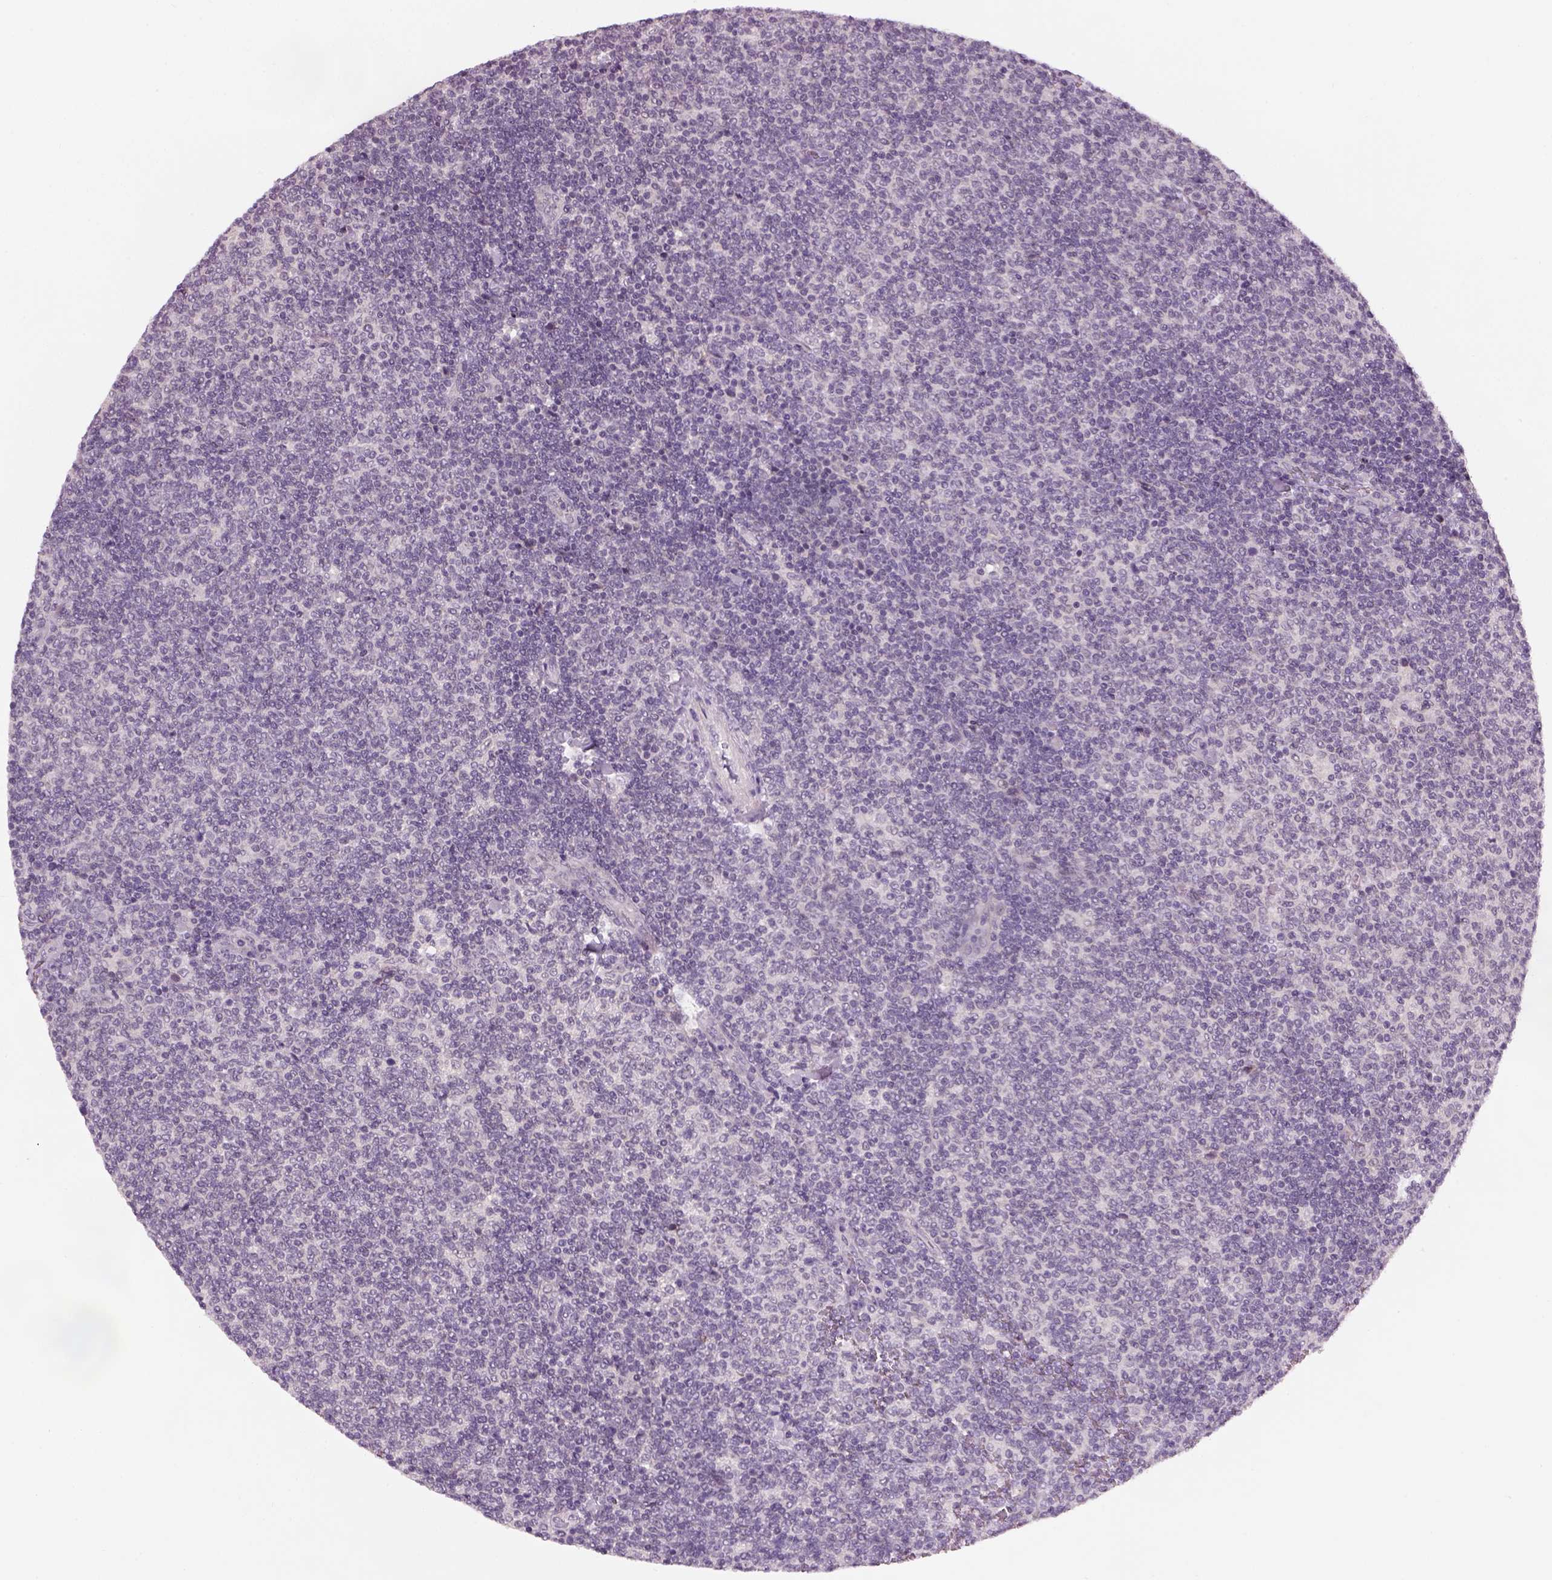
{"staining": {"intensity": "negative", "quantity": "none", "location": "none"}, "tissue": "lymphoma", "cell_type": "Tumor cells", "image_type": "cancer", "snomed": [{"axis": "morphology", "description": "Malignant lymphoma, non-Hodgkin's type, Low grade"}, {"axis": "topography", "description": "Lymph node"}], "caption": "The micrograph demonstrates no staining of tumor cells in lymphoma.", "gene": "GDNF", "patient": {"sex": "male", "age": 52}}